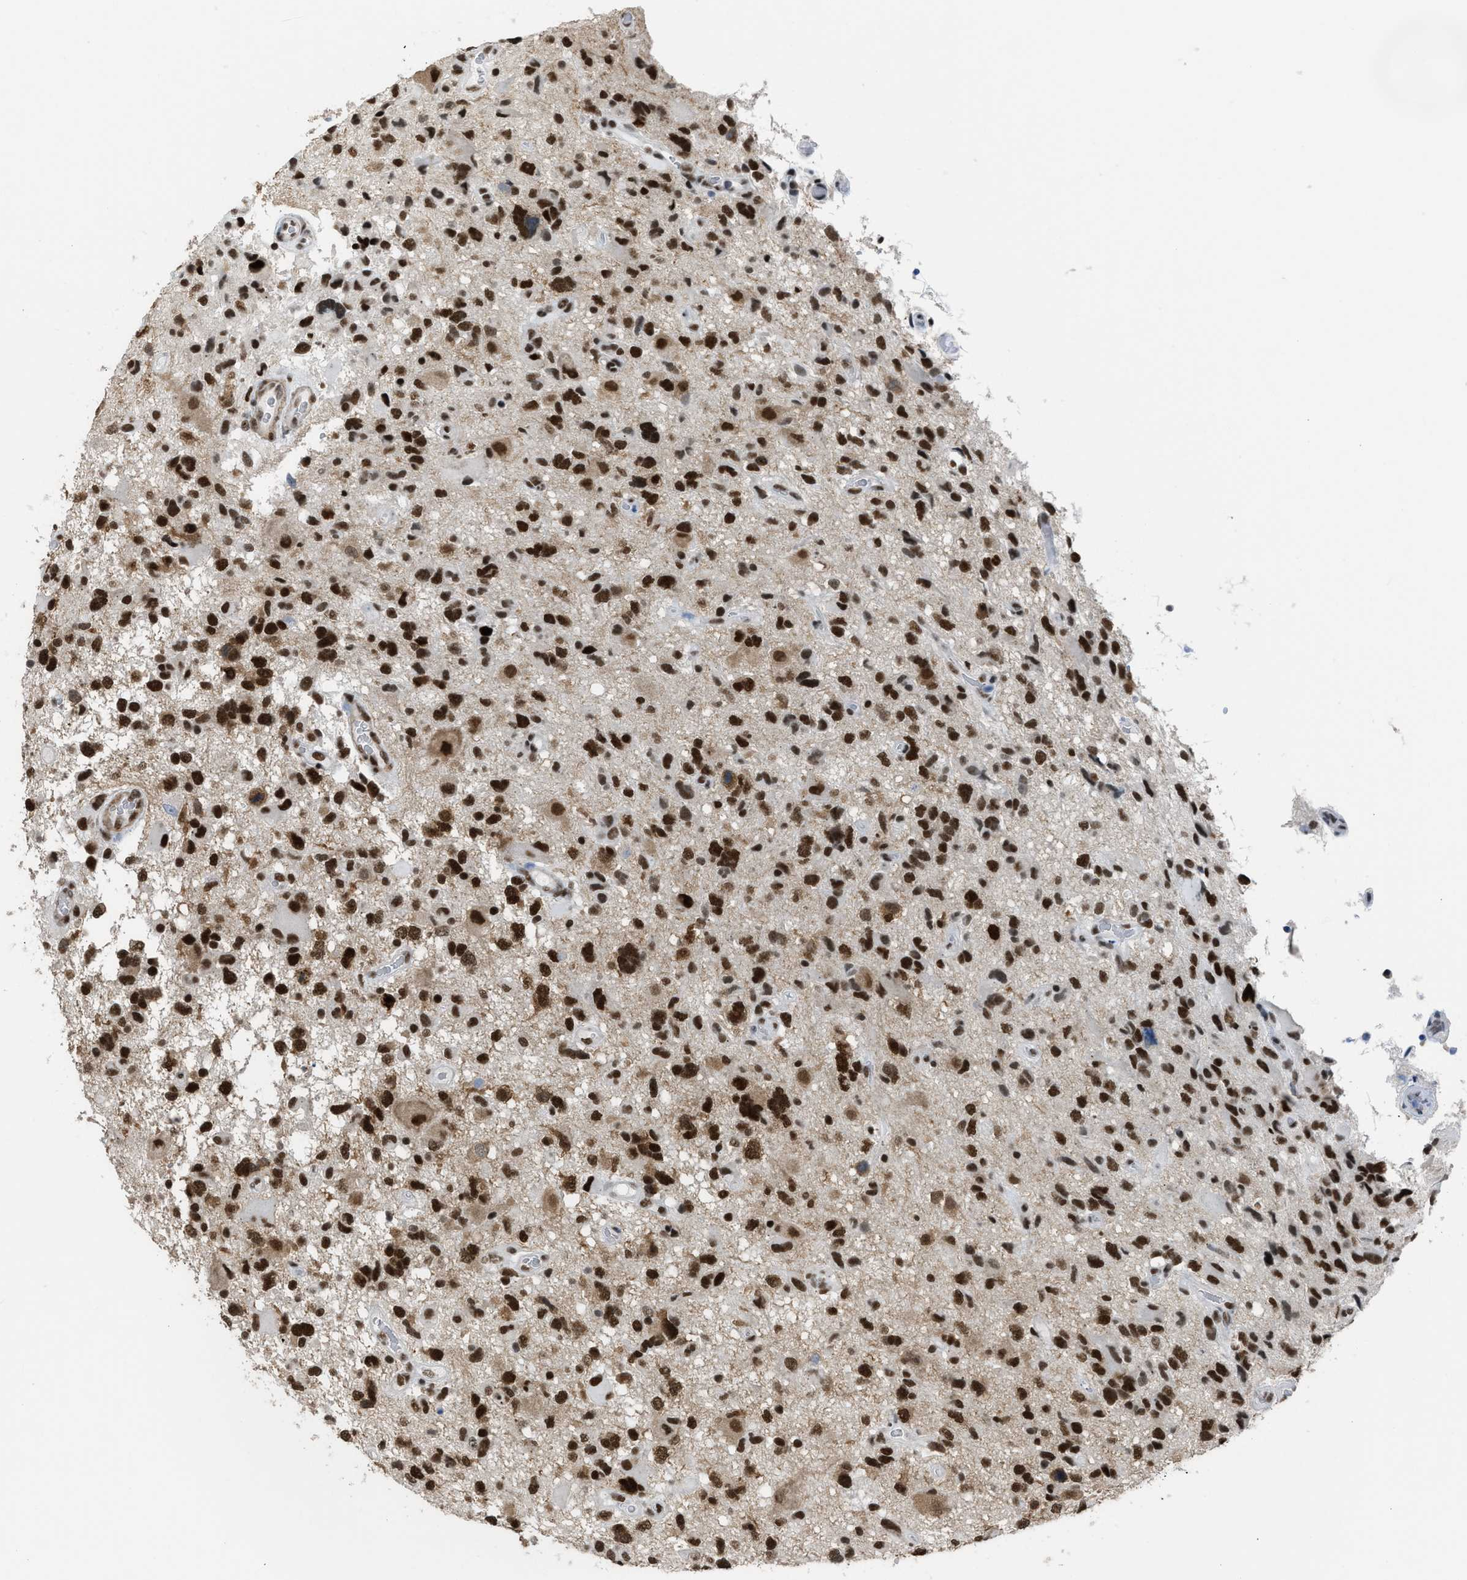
{"staining": {"intensity": "strong", "quantity": ">75%", "location": "nuclear"}, "tissue": "glioma", "cell_type": "Tumor cells", "image_type": "cancer", "snomed": [{"axis": "morphology", "description": "Glioma, malignant, High grade"}, {"axis": "topography", "description": "Brain"}], "caption": "The immunohistochemical stain shows strong nuclear expression in tumor cells of high-grade glioma (malignant) tissue.", "gene": "SCAF4", "patient": {"sex": "male", "age": 33}}